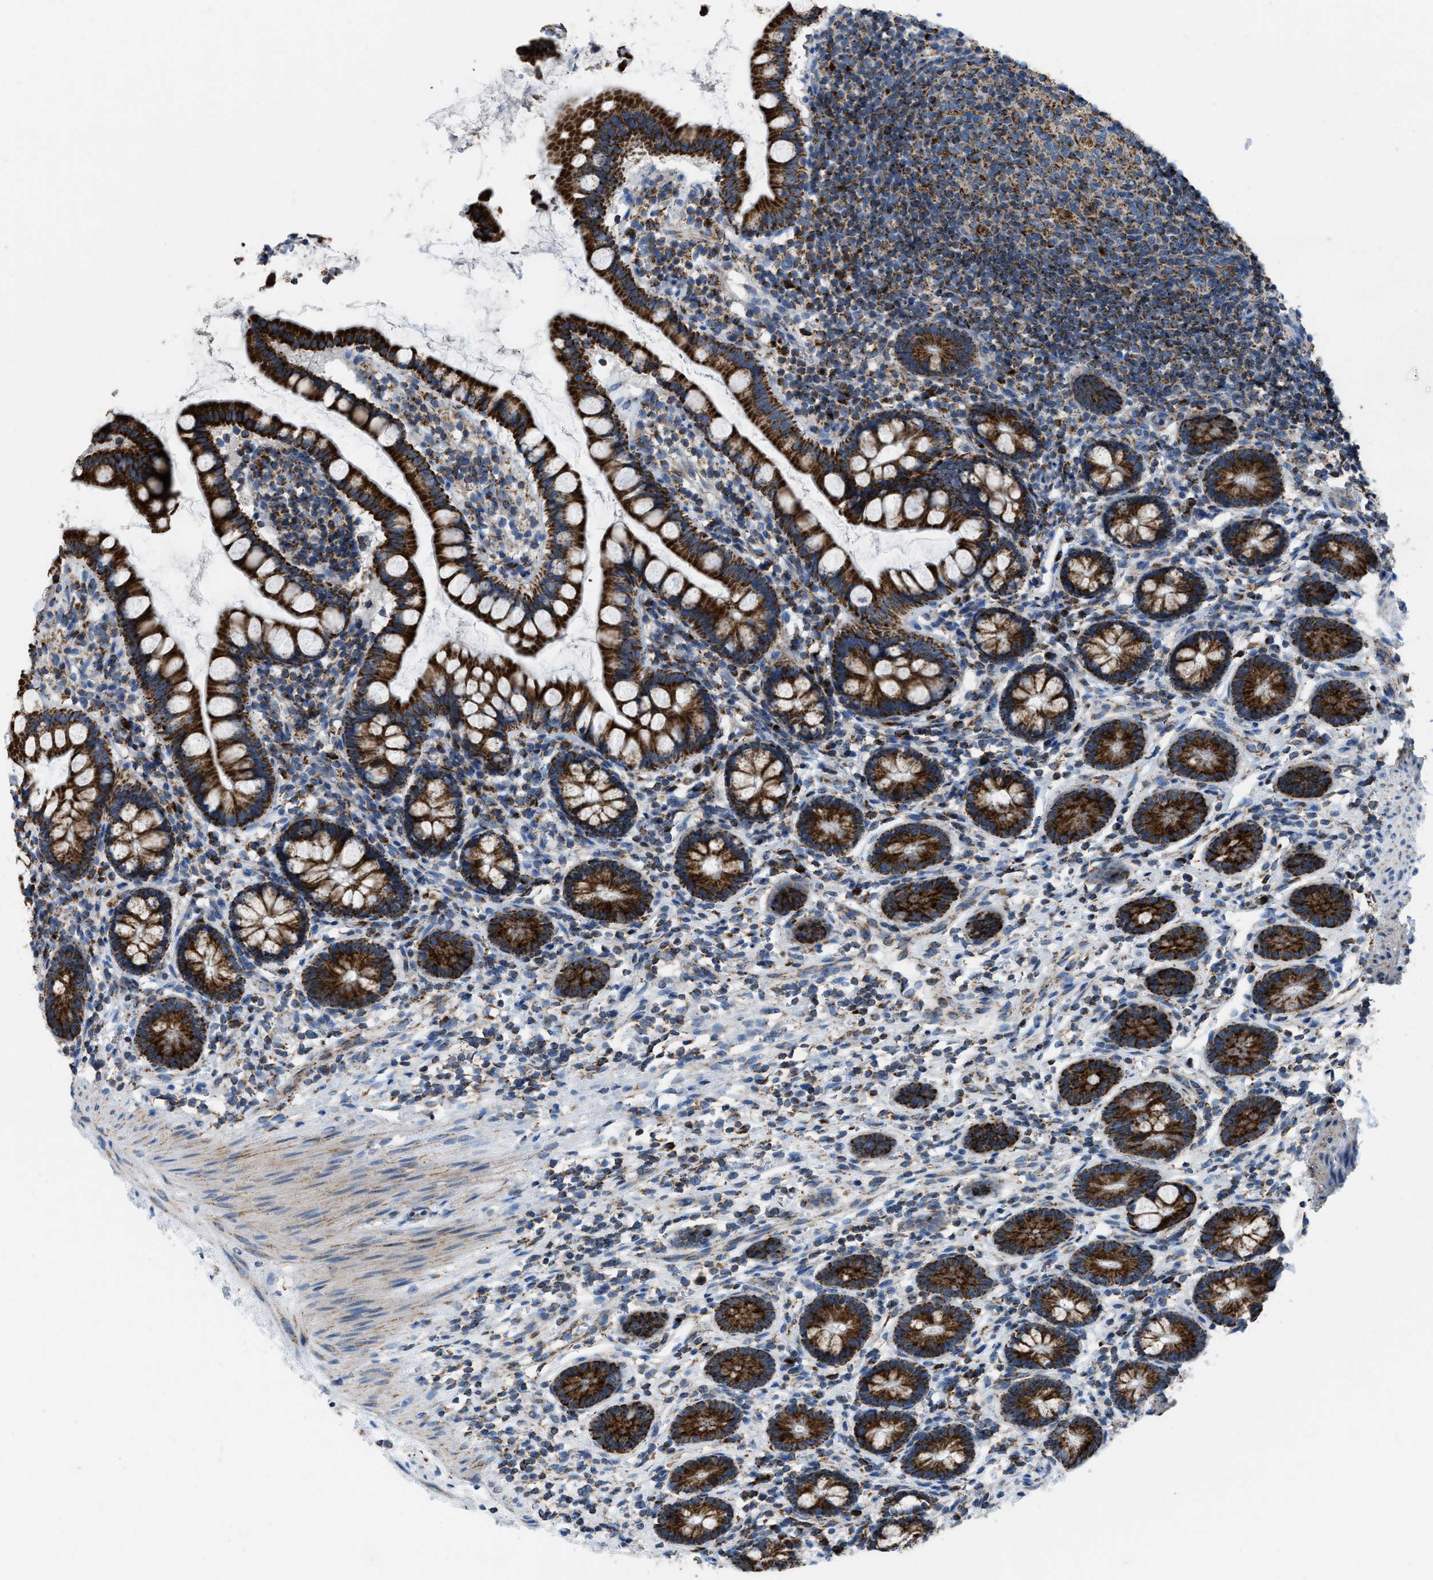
{"staining": {"intensity": "strong", "quantity": ">75%", "location": "cytoplasmic/membranous"}, "tissue": "small intestine", "cell_type": "Glandular cells", "image_type": "normal", "snomed": [{"axis": "morphology", "description": "Normal tissue, NOS"}, {"axis": "topography", "description": "Small intestine"}], "caption": "This is a photomicrograph of immunohistochemistry staining of unremarkable small intestine, which shows strong expression in the cytoplasmic/membranous of glandular cells.", "gene": "ETFB", "patient": {"sex": "female", "age": 84}}